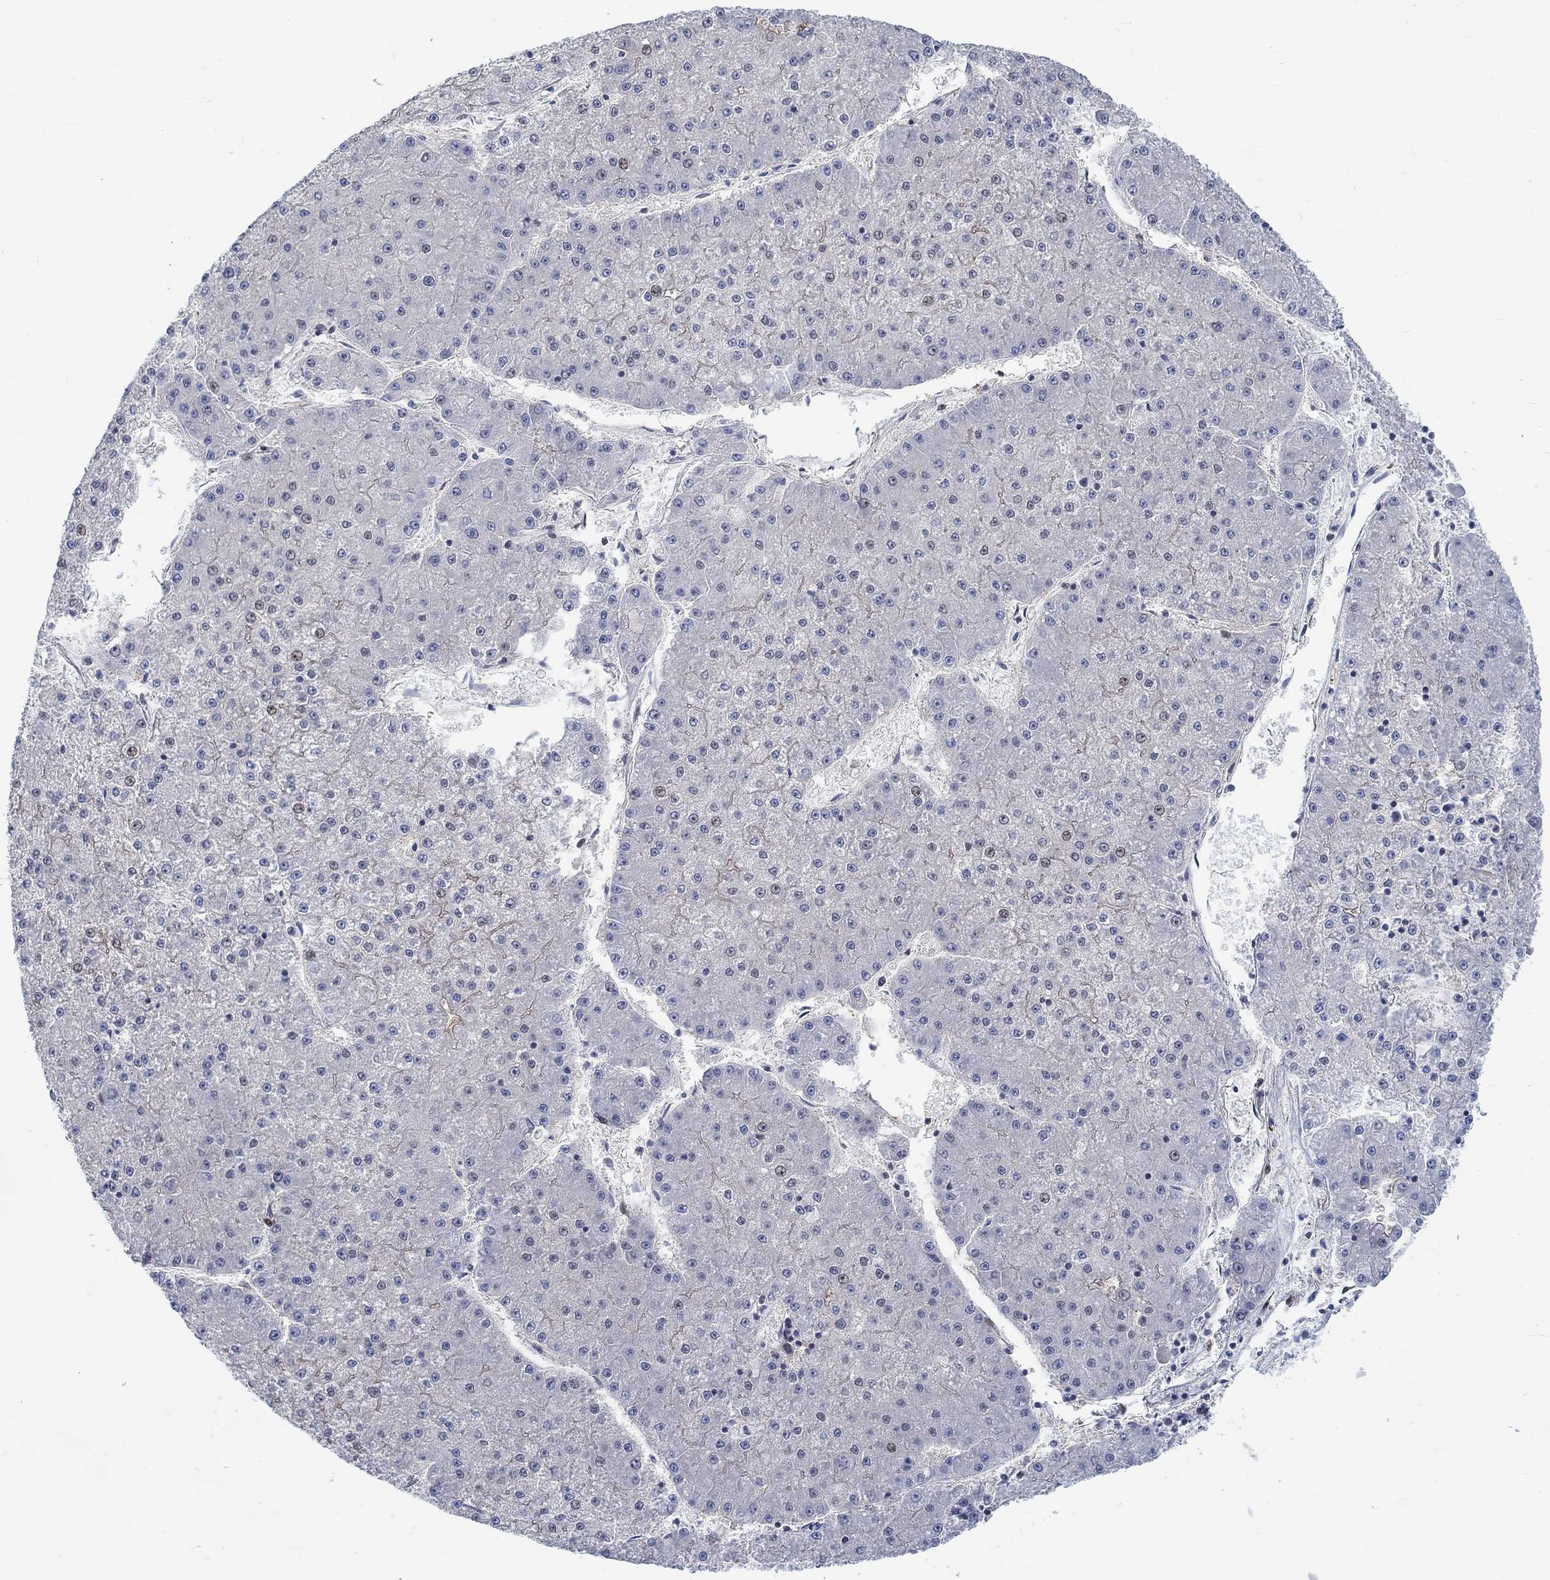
{"staining": {"intensity": "weak", "quantity": "<25%", "location": "cytoplasmic/membranous"}, "tissue": "liver cancer", "cell_type": "Tumor cells", "image_type": "cancer", "snomed": [{"axis": "morphology", "description": "Carcinoma, Hepatocellular, NOS"}, {"axis": "topography", "description": "Liver"}], "caption": "A high-resolution histopathology image shows IHC staining of hepatocellular carcinoma (liver), which demonstrates no significant staining in tumor cells.", "gene": "KCNH8", "patient": {"sex": "male", "age": 73}}